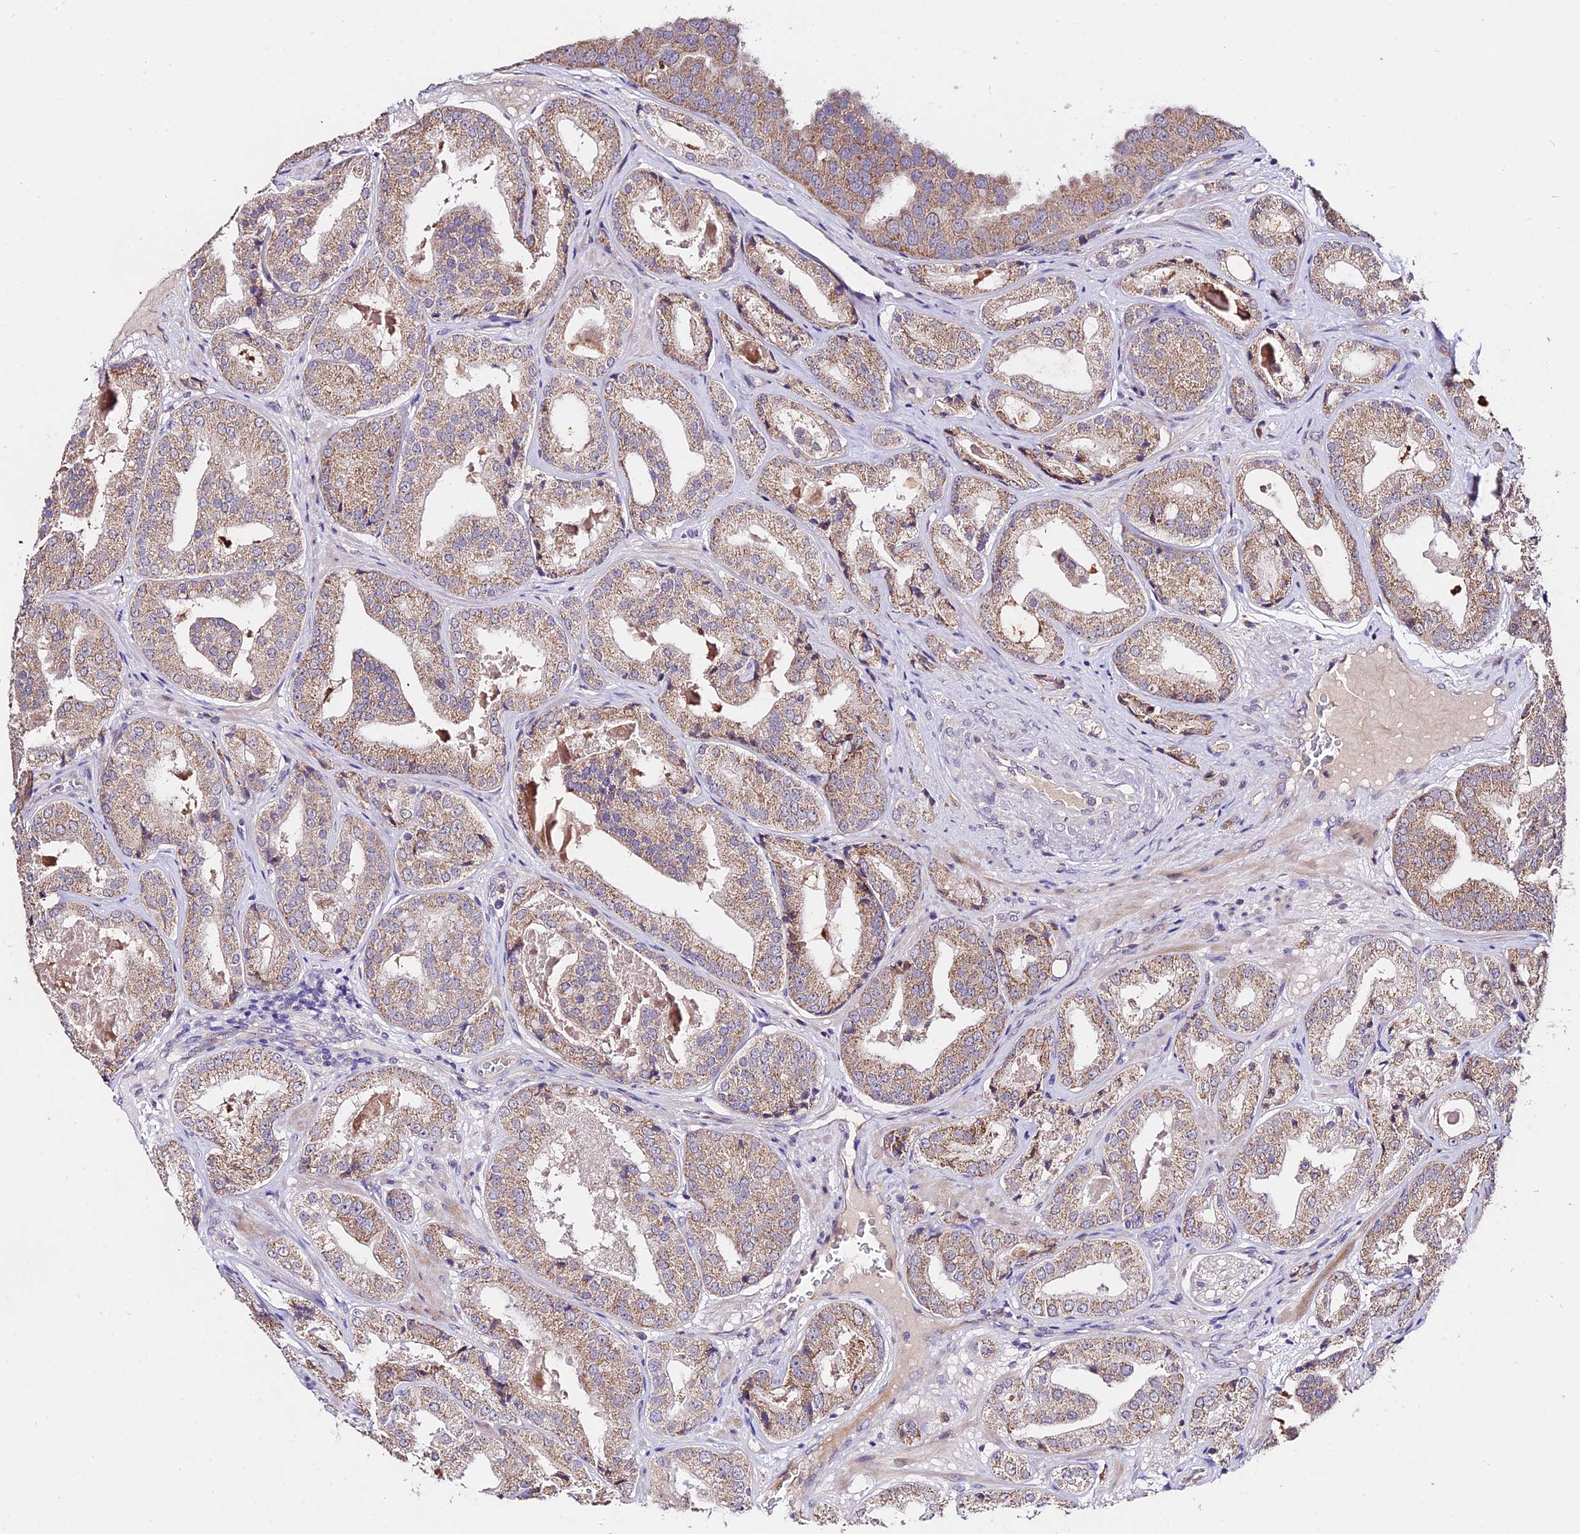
{"staining": {"intensity": "moderate", "quantity": ">75%", "location": "cytoplasmic/membranous"}, "tissue": "prostate cancer", "cell_type": "Tumor cells", "image_type": "cancer", "snomed": [{"axis": "morphology", "description": "Adenocarcinoma, High grade"}, {"axis": "topography", "description": "Prostate"}], "caption": "Immunohistochemistry (IHC) photomicrograph of neoplastic tissue: human high-grade adenocarcinoma (prostate) stained using immunohistochemistry displays medium levels of moderate protein expression localized specifically in the cytoplasmic/membranous of tumor cells, appearing as a cytoplasmic/membranous brown color.", "gene": "WDR5B", "patient": {"sex": "male", "age": 63}}